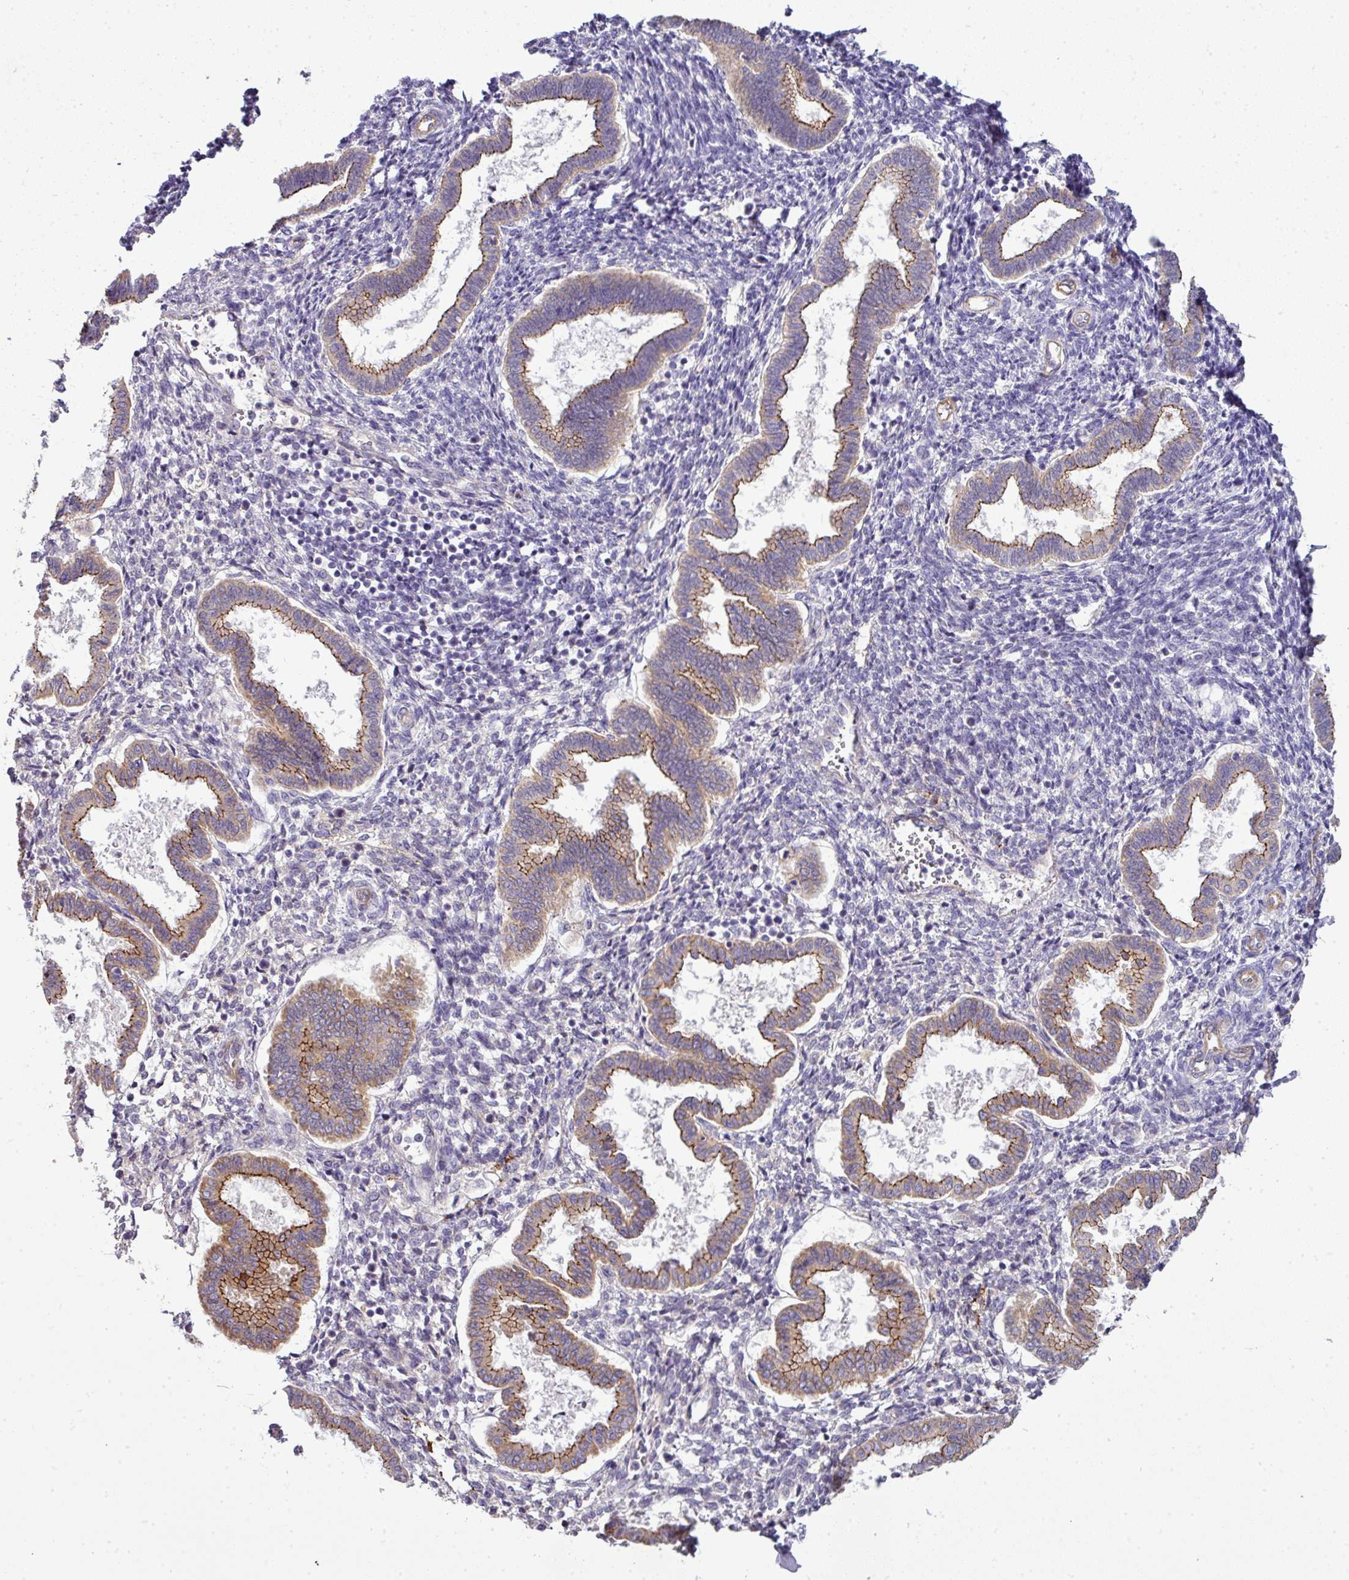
{"staining": {"intensity": "negative", "quantity": "none", "location": "none"}, "tissue": "endometrium", "cell_type": "Cells in endometrial stroma", "image_type": "normal", "snomed": [{"axis": "morphology", "description": "Normal tissue, NOS"}, {"axis": "topography", "description": "Endometrium"}], "caption": "Cells in endometrial stroma show no significant staining in unremarkable endometrium.", "gene": "GAN", "patient": {"sex": "female", "age": 24}}